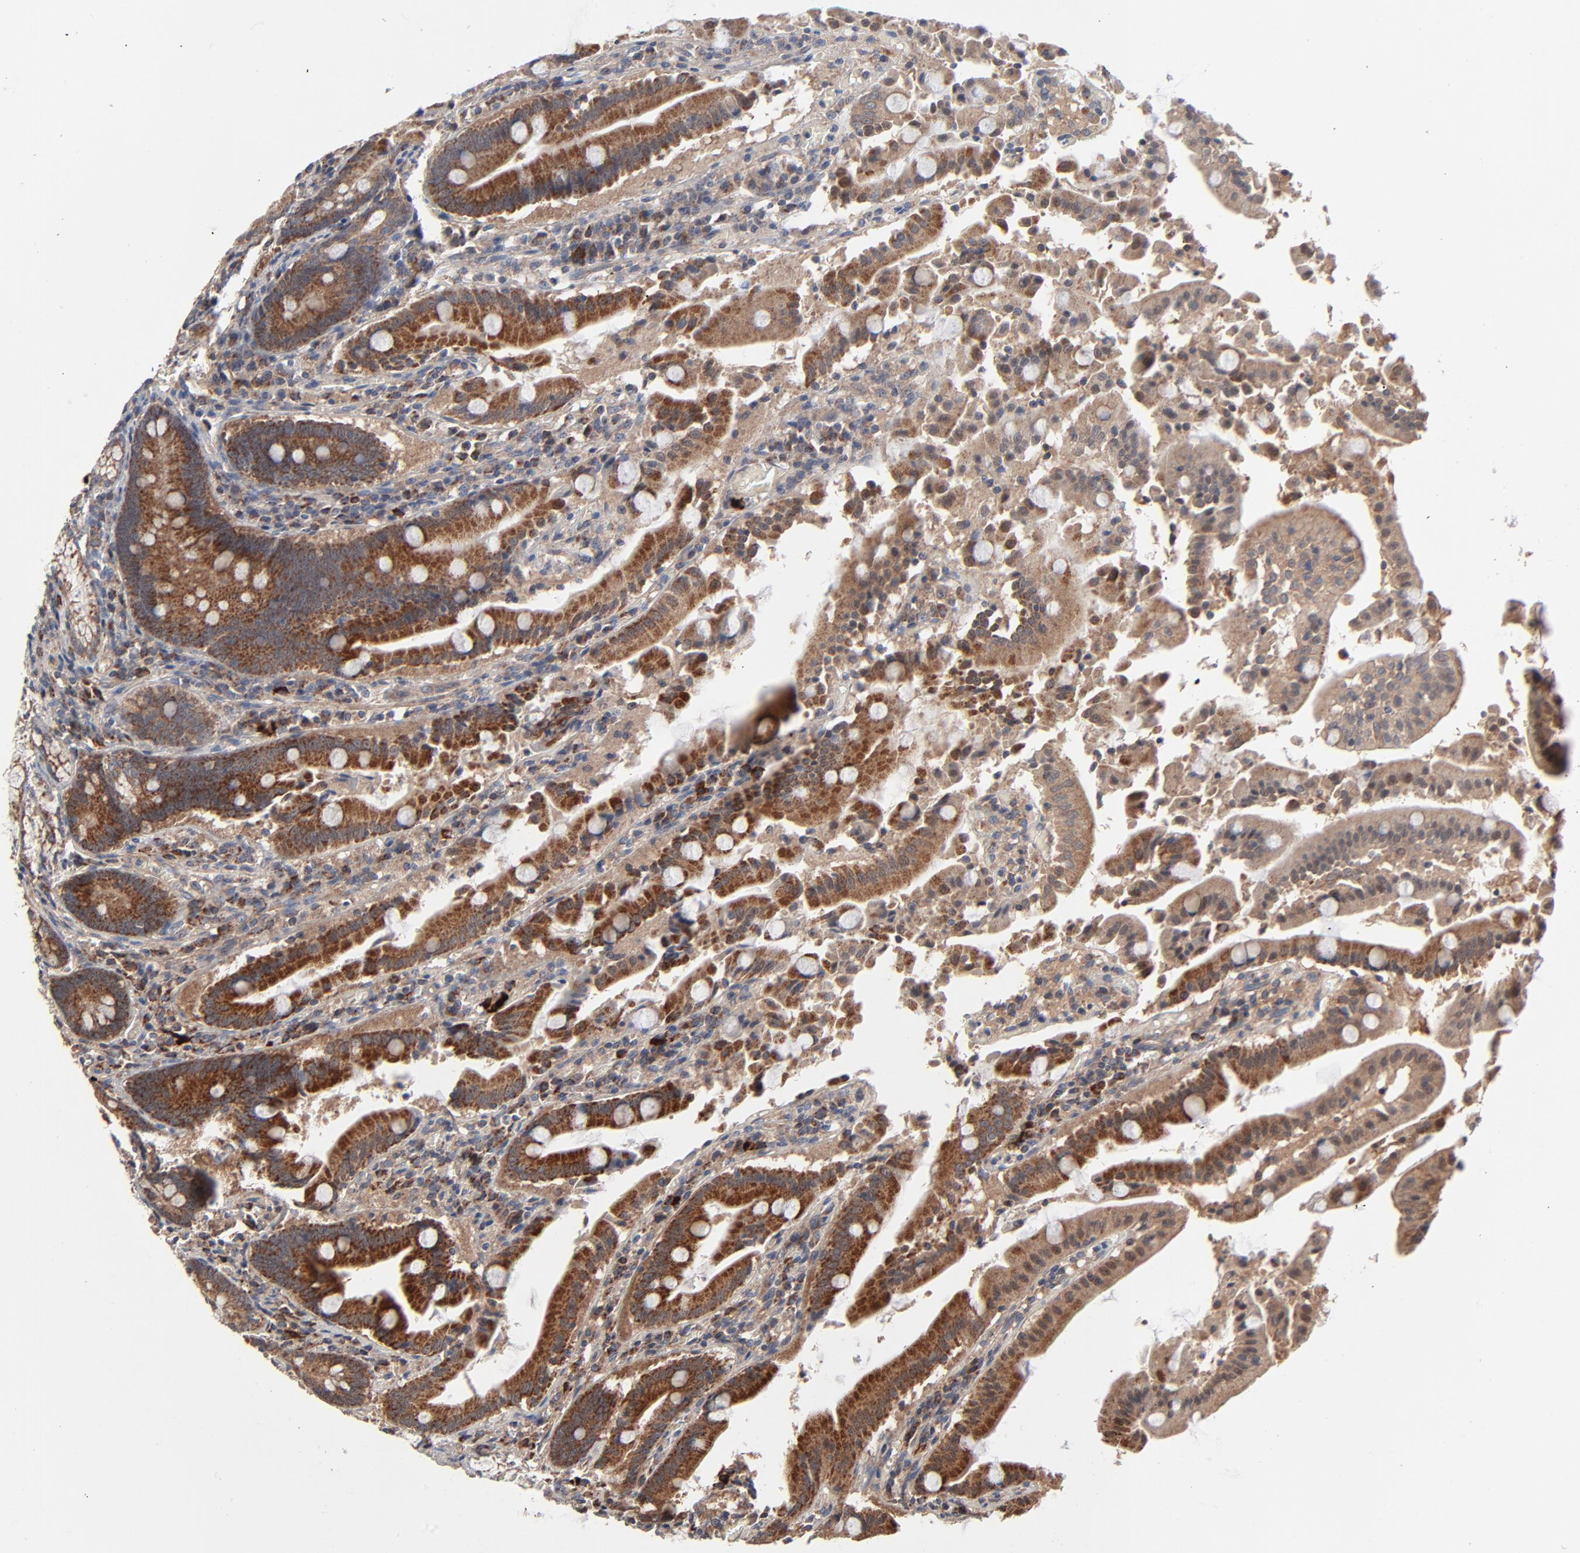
{"staining": {"intensity": "strong", "quantity": ">75%", "location": "cytoplasmic/membranous"}, "tissue": "stomach", "cell_type": "Glandular cells", "image_type": "normal", "snomed": [{"axis": "morphology", "description": "Normal tissue, NOS"}, {"axis": "topography", "description": "Stomach, lower"}], "caption": "Protein analysis of benign stomach exhibits strong cytoplasmic/membranous staining in about >75% of glandular cells. (DAB (3,3'-diaminobenzidine) IHC with brightfield microscopy, high magnification).", "gene": "ABLIM3", "patient": {"sex": "male", "age": 56}}